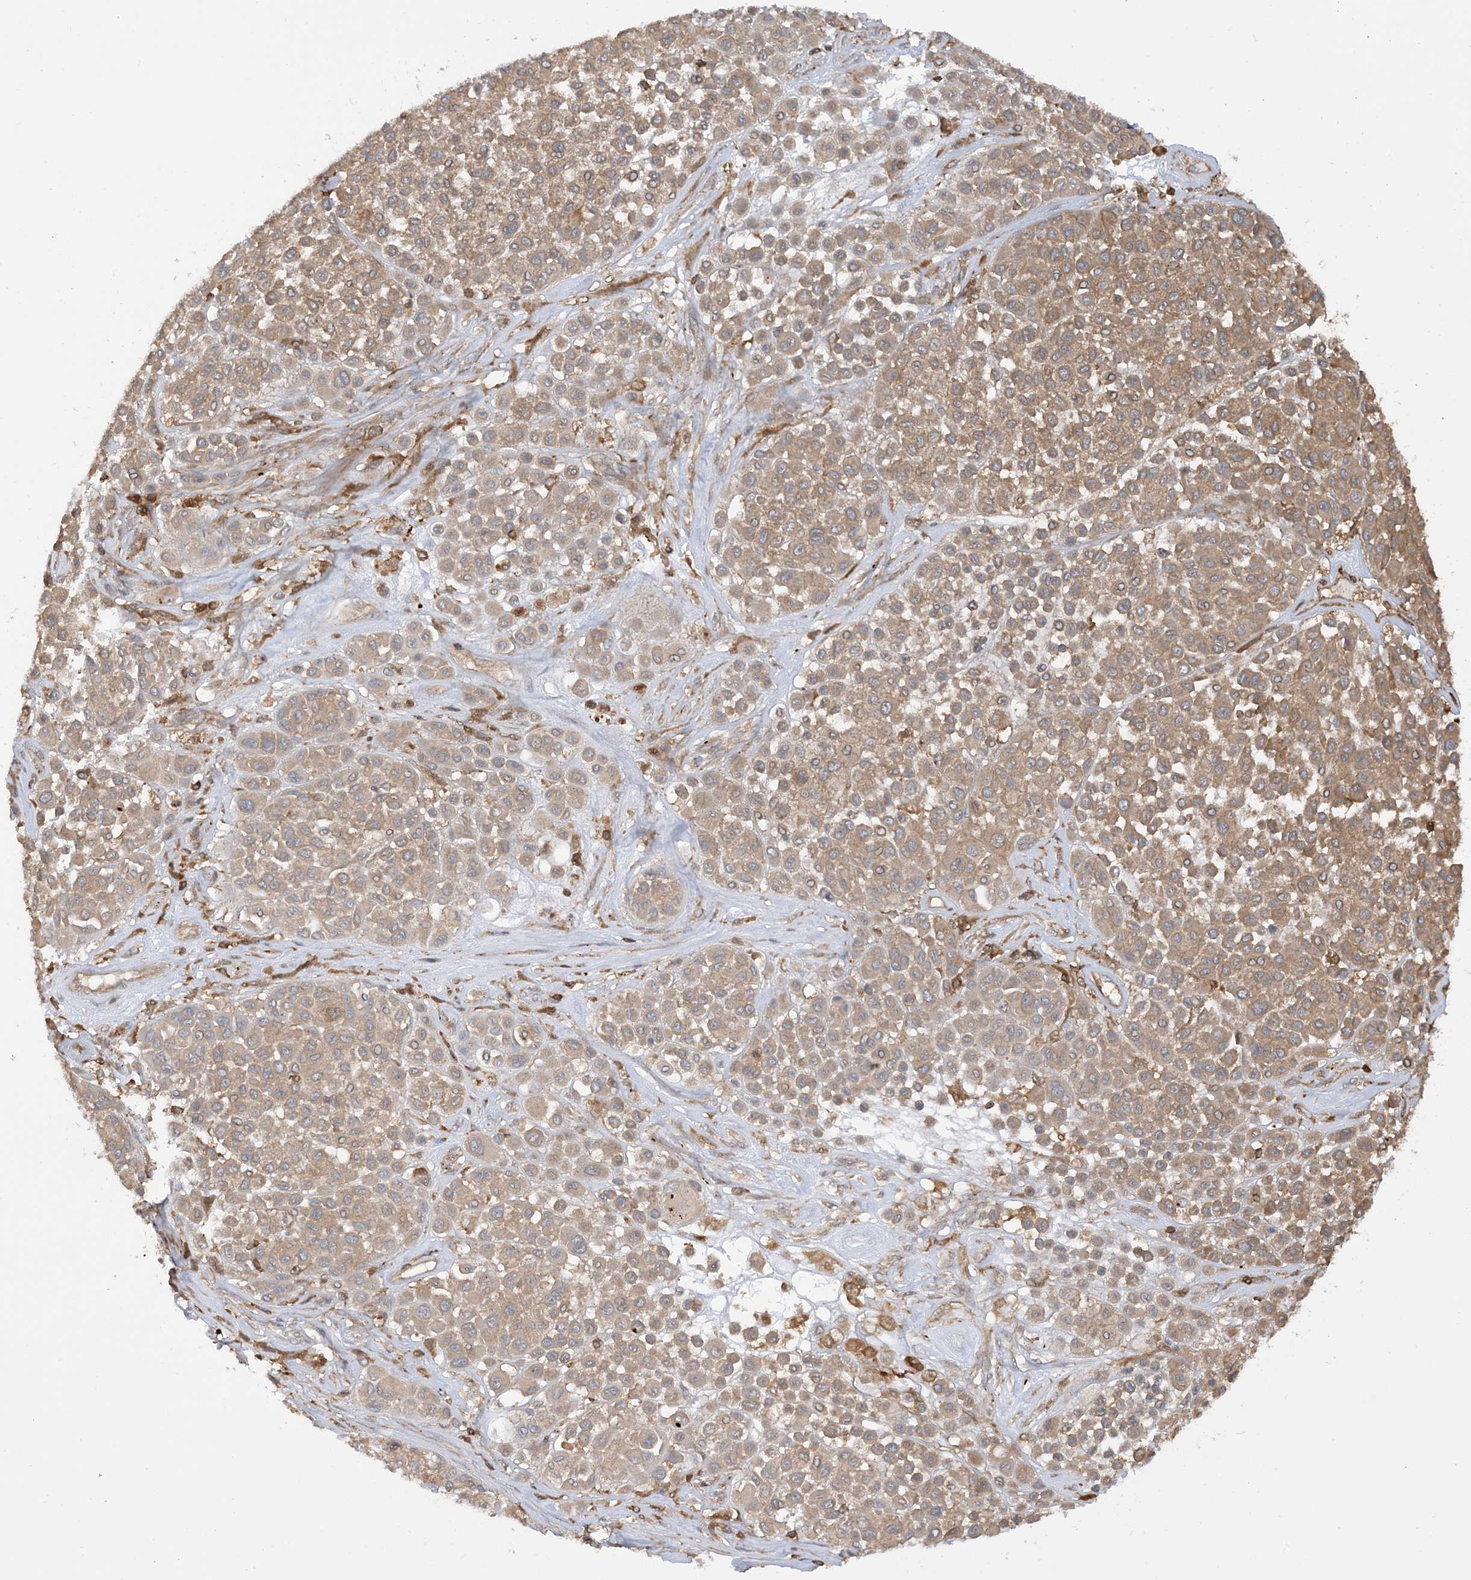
{"staining": {"intensity": "moderate", "quantity": ">75%", "location": "cytoplasmic/membranous"}, "tissue": "melanoma", "cell_type": "Tumor cells", "image_type": "cancer", "snomed": [{"axis": "morphology", "description": "Malignant melanoma, Metastatic site"}, {"axis": "topography", "description": "Soft tissue"}], "caption": "A histopathology image of human malignant melanoma (metastatic site) stained for a protein displays moderate cytoplasmic/membranous brown staining in tumor cells.", "gene": "CAPZB", "patient": {"sex": "male", "age": 41}}